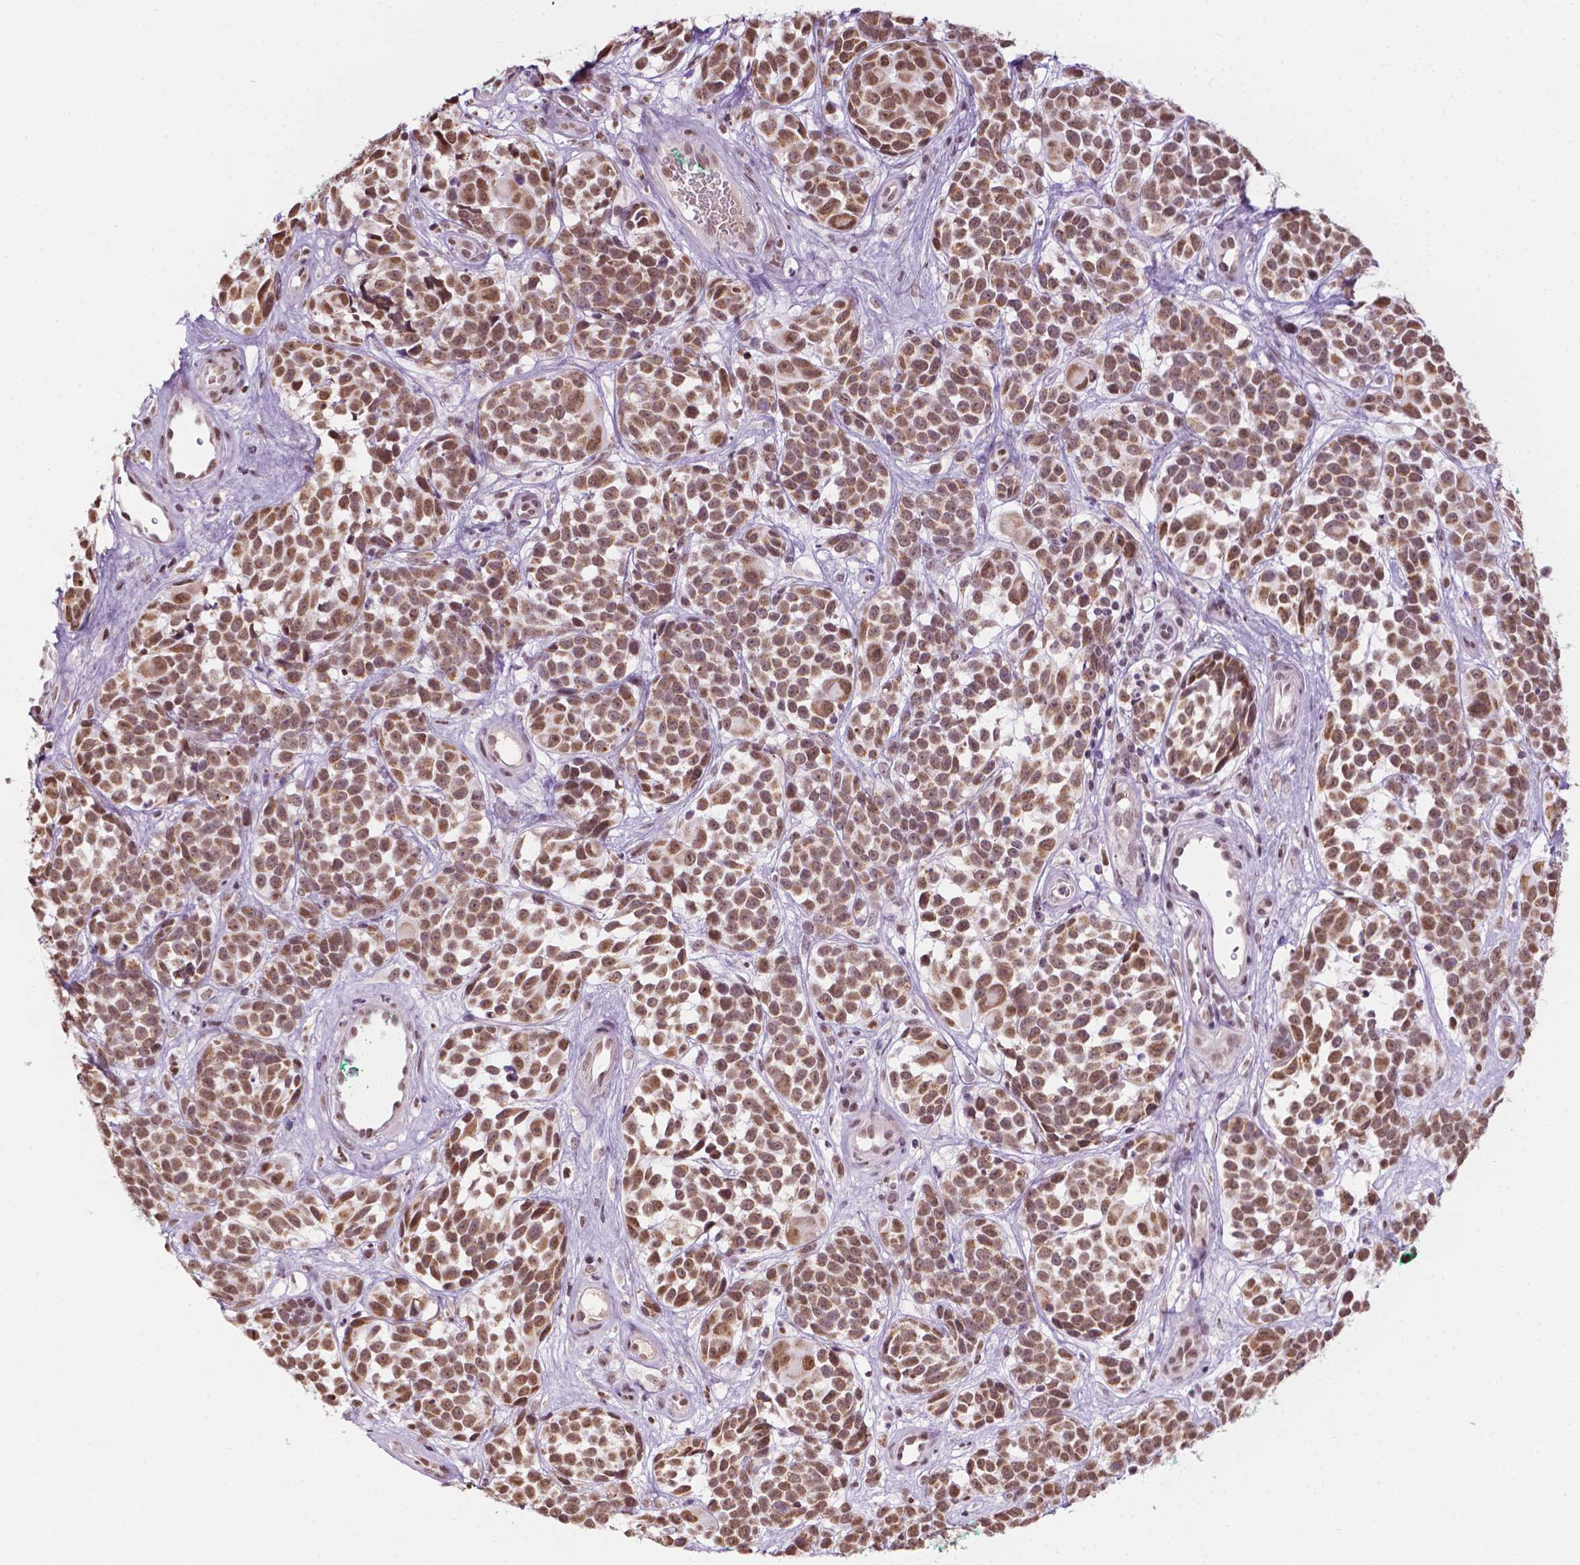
{"staining": {"intensity": "moderate", "quantity": ">75%", "location": "cytoplasmic/membranous,nuclear"}, "tissue": "melanoma", "cell_type": "Tumor cells", "image_type": "cancer", "snomed": [{"axis": "morphology", "description": "Malignant melanoma, NOS"}, {"axis": "topography", "description": "Skin"}], "caption": "The immunohistochemical stain shows moderate cytoplasmic/membranous and nuclear expression in tumor cells of melanoma tissue.", "gene": "COL23A1", "patient": {"sex": "female", "age": 88}}